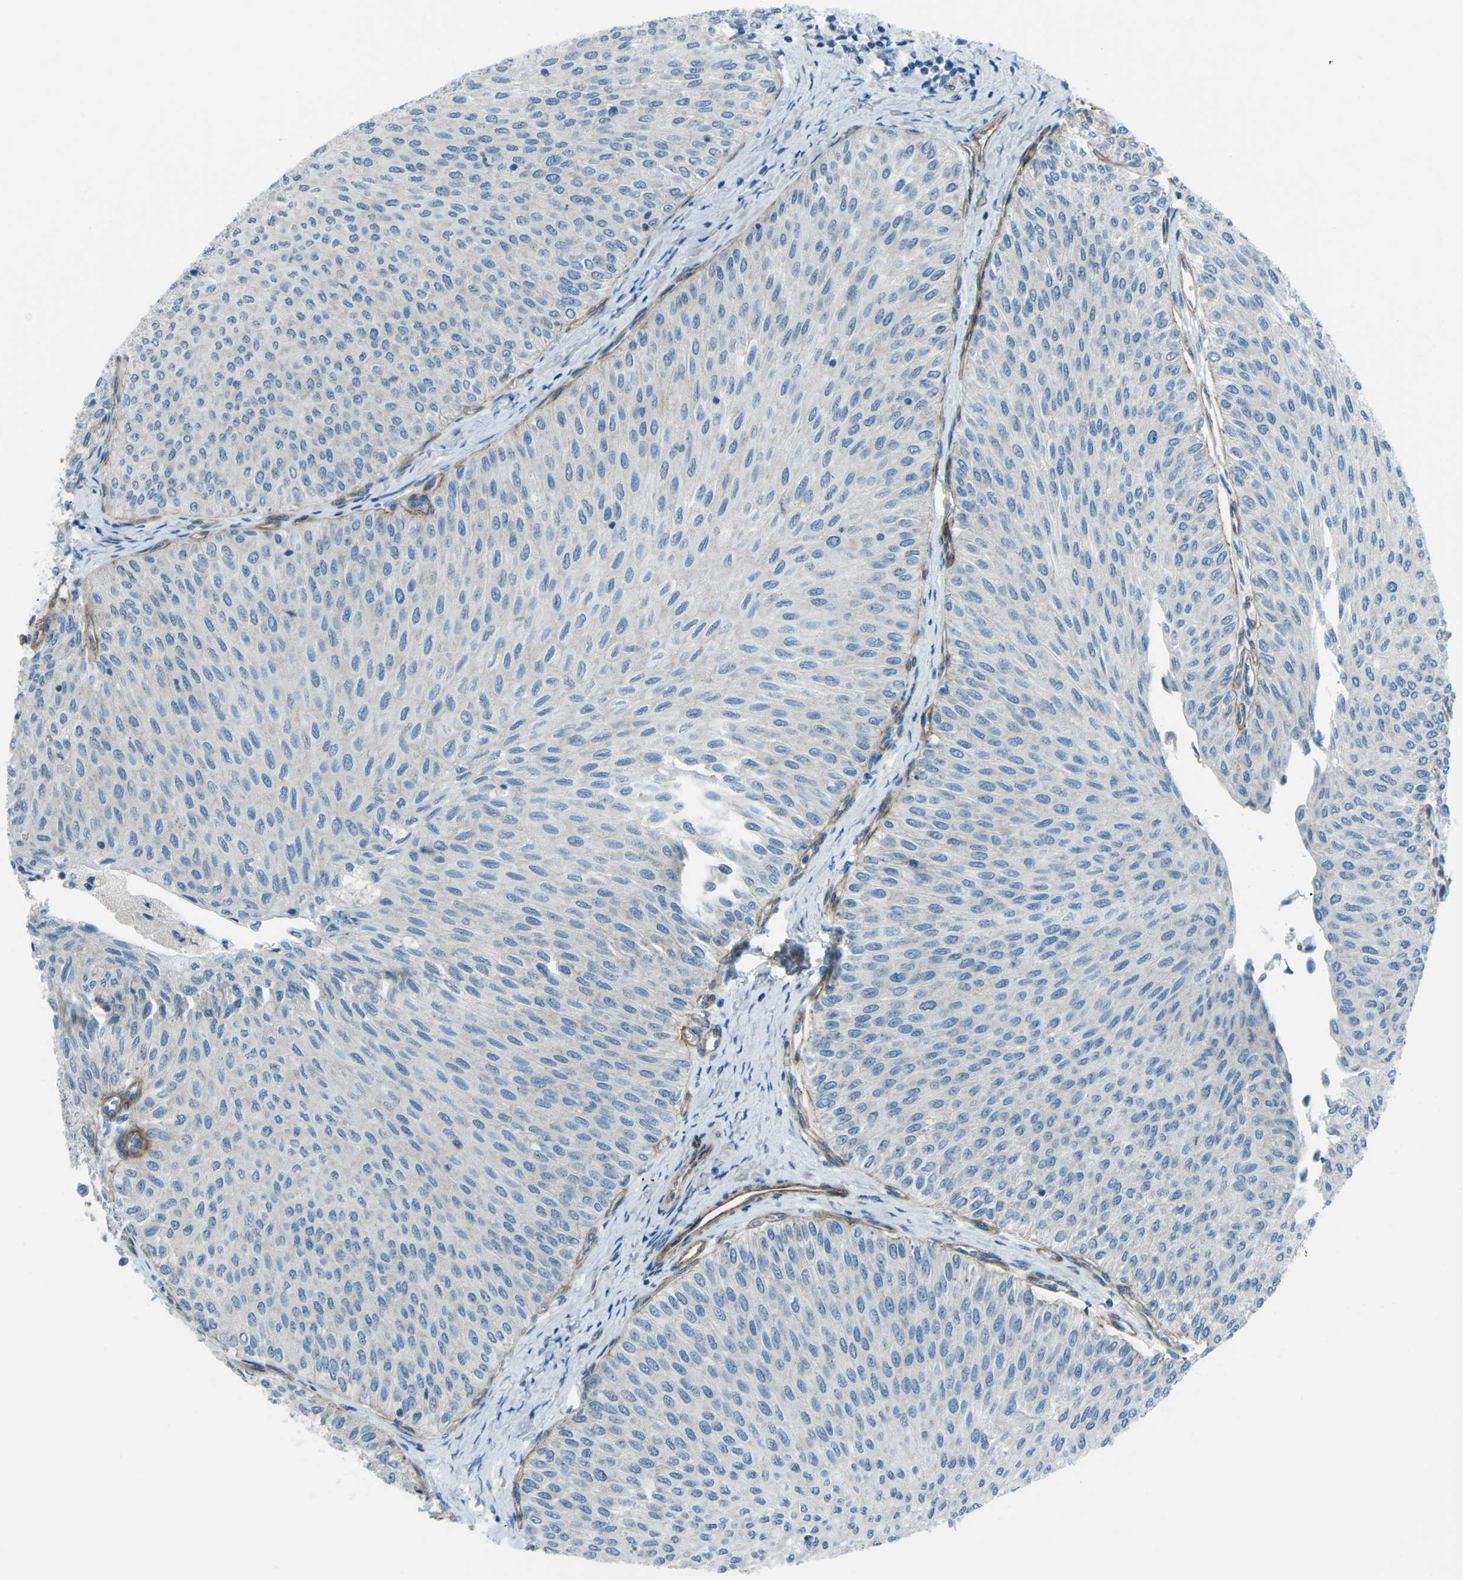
{"staining": {"intensity": "negative", "quantity": "none", "location": "none"}, "tissue": "urothelial cancer", "cell_type": "Tumor cells", "image_type": "cancer", "snomed": [{"axis": "morphology", "description": "Urothelial carcinoma, Low grade"}, {"axis": "topography", "description": "Urinary bladder"}], "caption": "A high-resolution histopathology image shows immunohistochemistry (IHC) staining of low-grade urothelial carcinoma, which exhibits no significant staining in tumor cells.", "gene": "UTRN", "patient": {"sex": "male", "age": 78}}